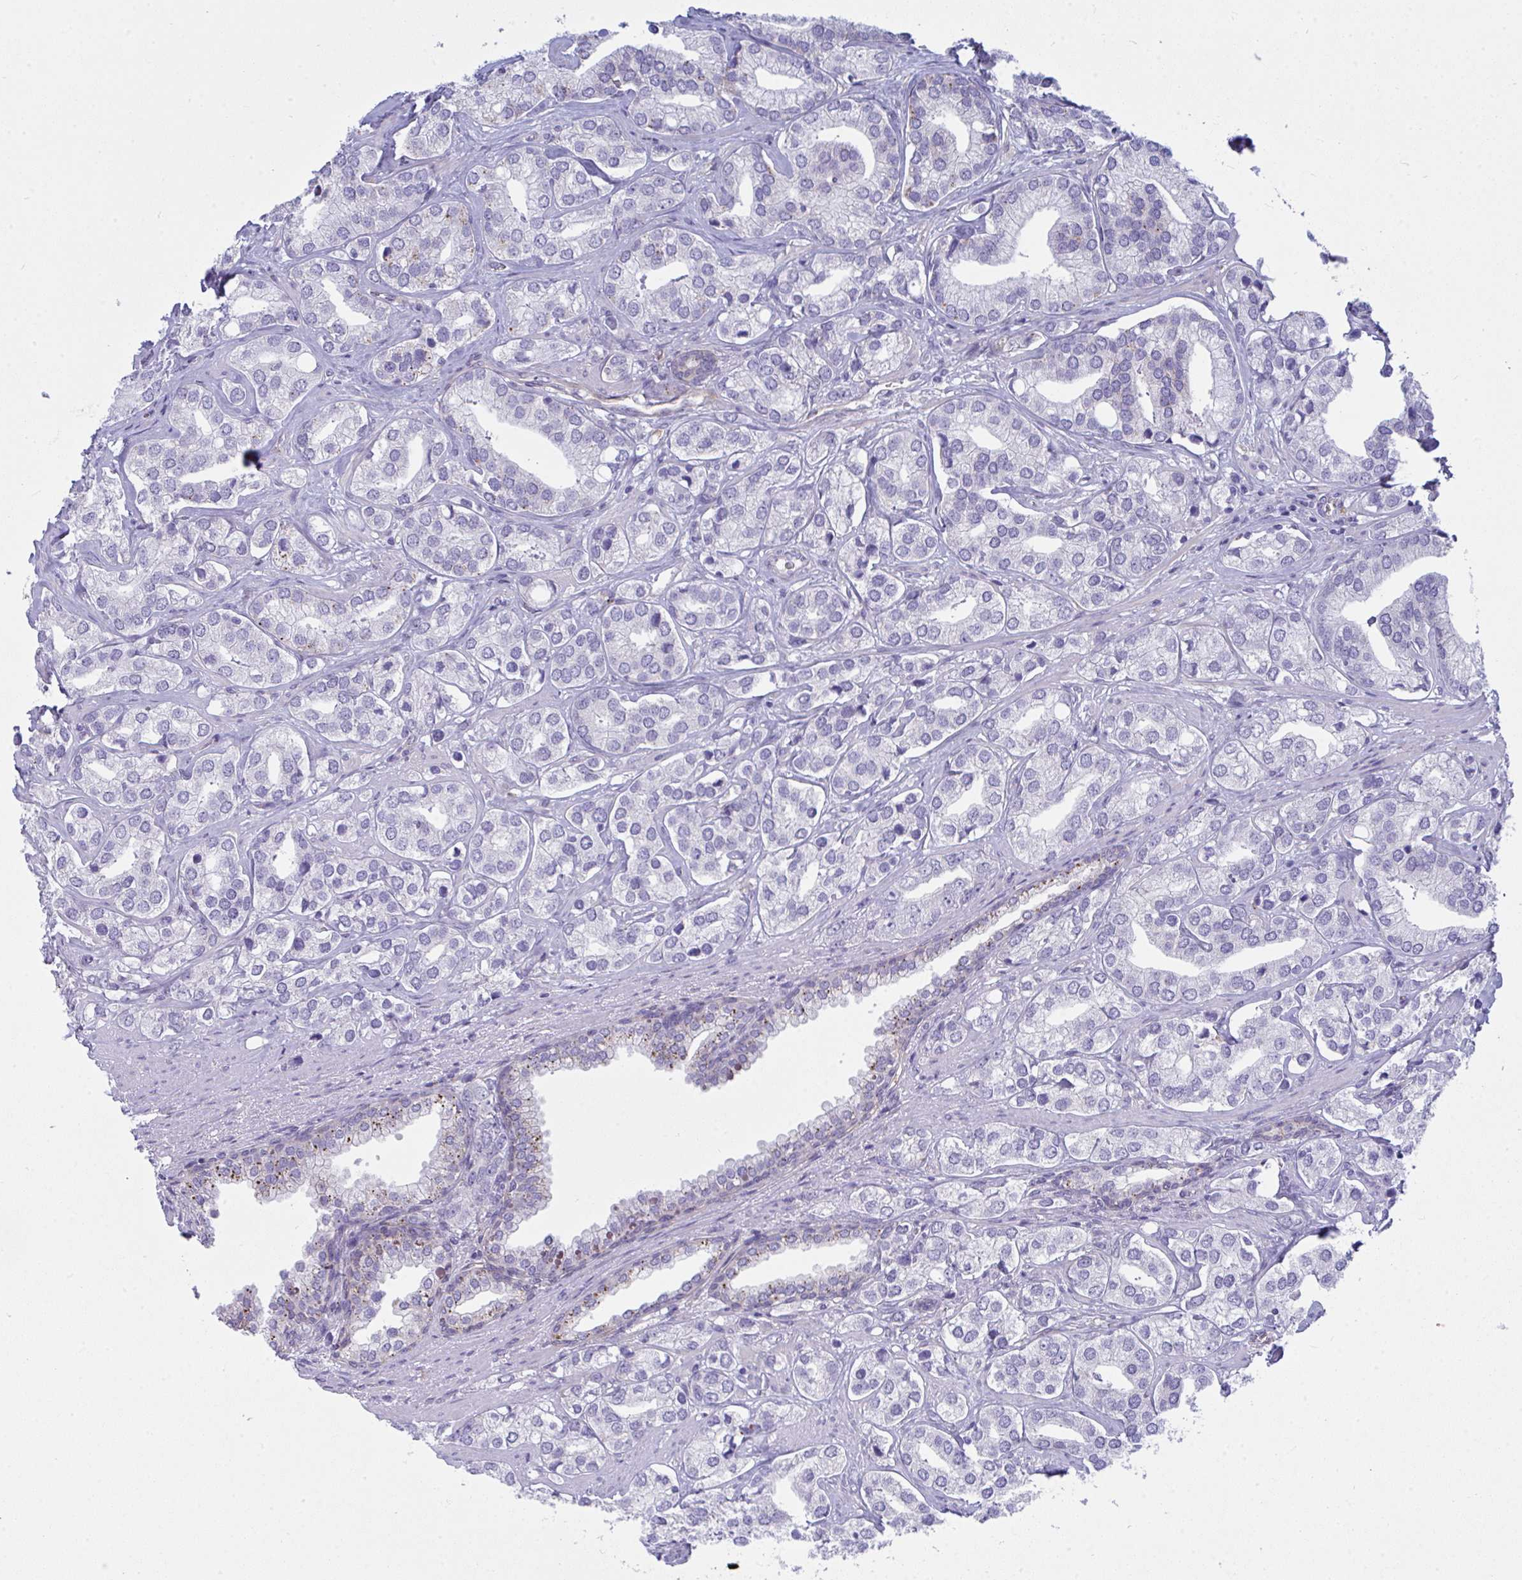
{"staining": {"intensity": "negative", "quantity": "none", "location": "none"}, "tissue": "prostate cancer", "cell_type": "Tumor cells", "image_type": "cancer", "snomed": [{"axis": "morphology", "description": "Adenocarcinoma, High grade"}, {"axis": "topography", "description": "Prostate"}], "caption": "This is a photomicrograph of immunohistochemistry staining of prostate cancer, which shows no positivity in tumor cells.", "gene": "GAB1", "patient": {"sex": "male", "age": 58}}